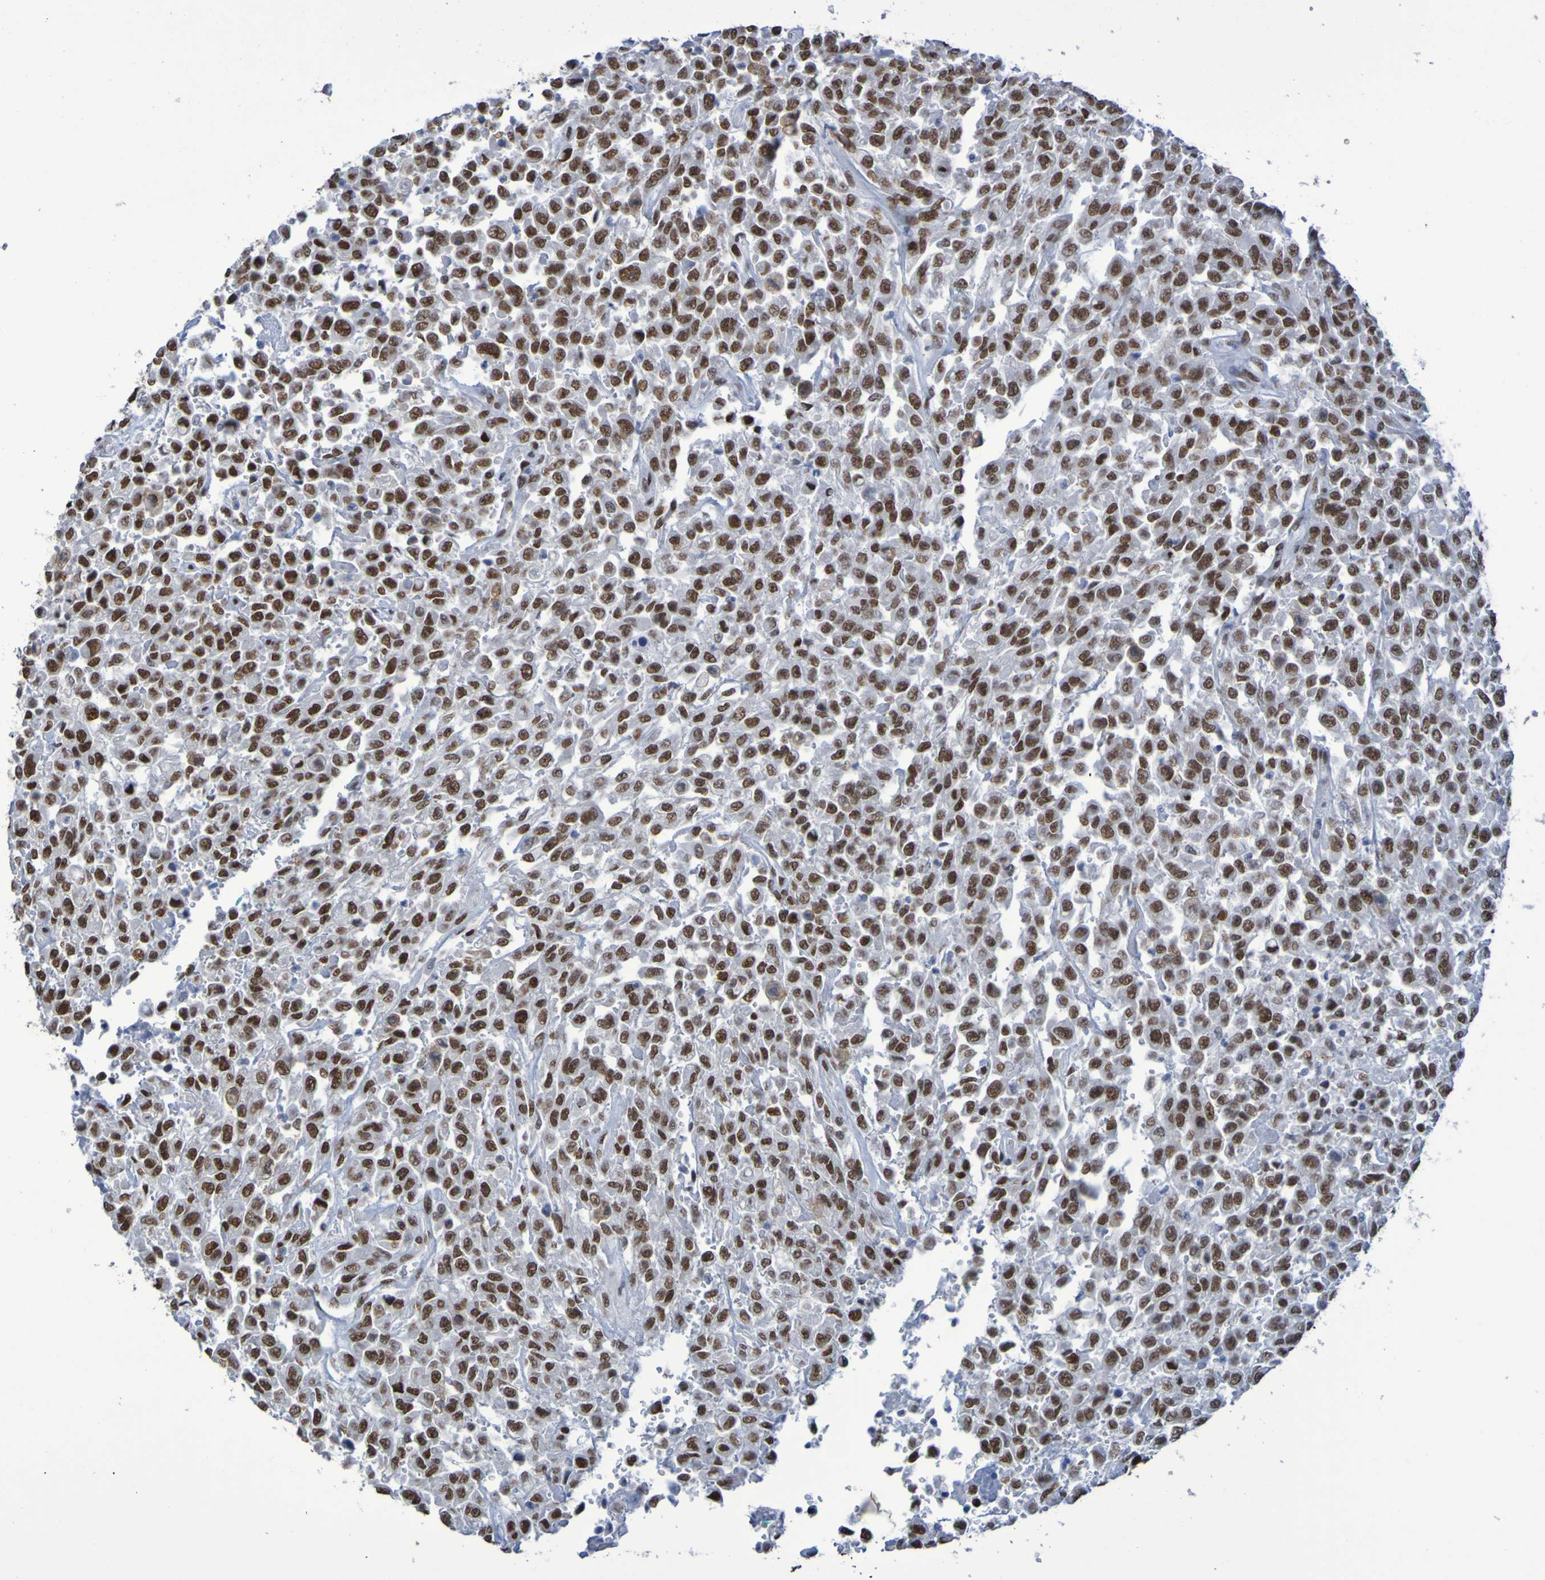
{"staining": {"intensity": "strong", "quantity": ">75%", "location": "nuclear"}, "tissue": "urothelial cancer", "cell_type": "Tumor cells", "image_type": "cancer", "snomed": [{"axis": "morphology", "description": "Urothelial carcinoma, High grade"}, {"axis": "topography", "description": "Urinary bladder"}], "caption": "Urothelial cancer stained with DAB immunohistochemistry (IHC) exhibits high levels of strong nuclear expression in about >75% of tumor cells.", "gene": "MRTFB", "patient": {"sex": "male", "age": 46}}